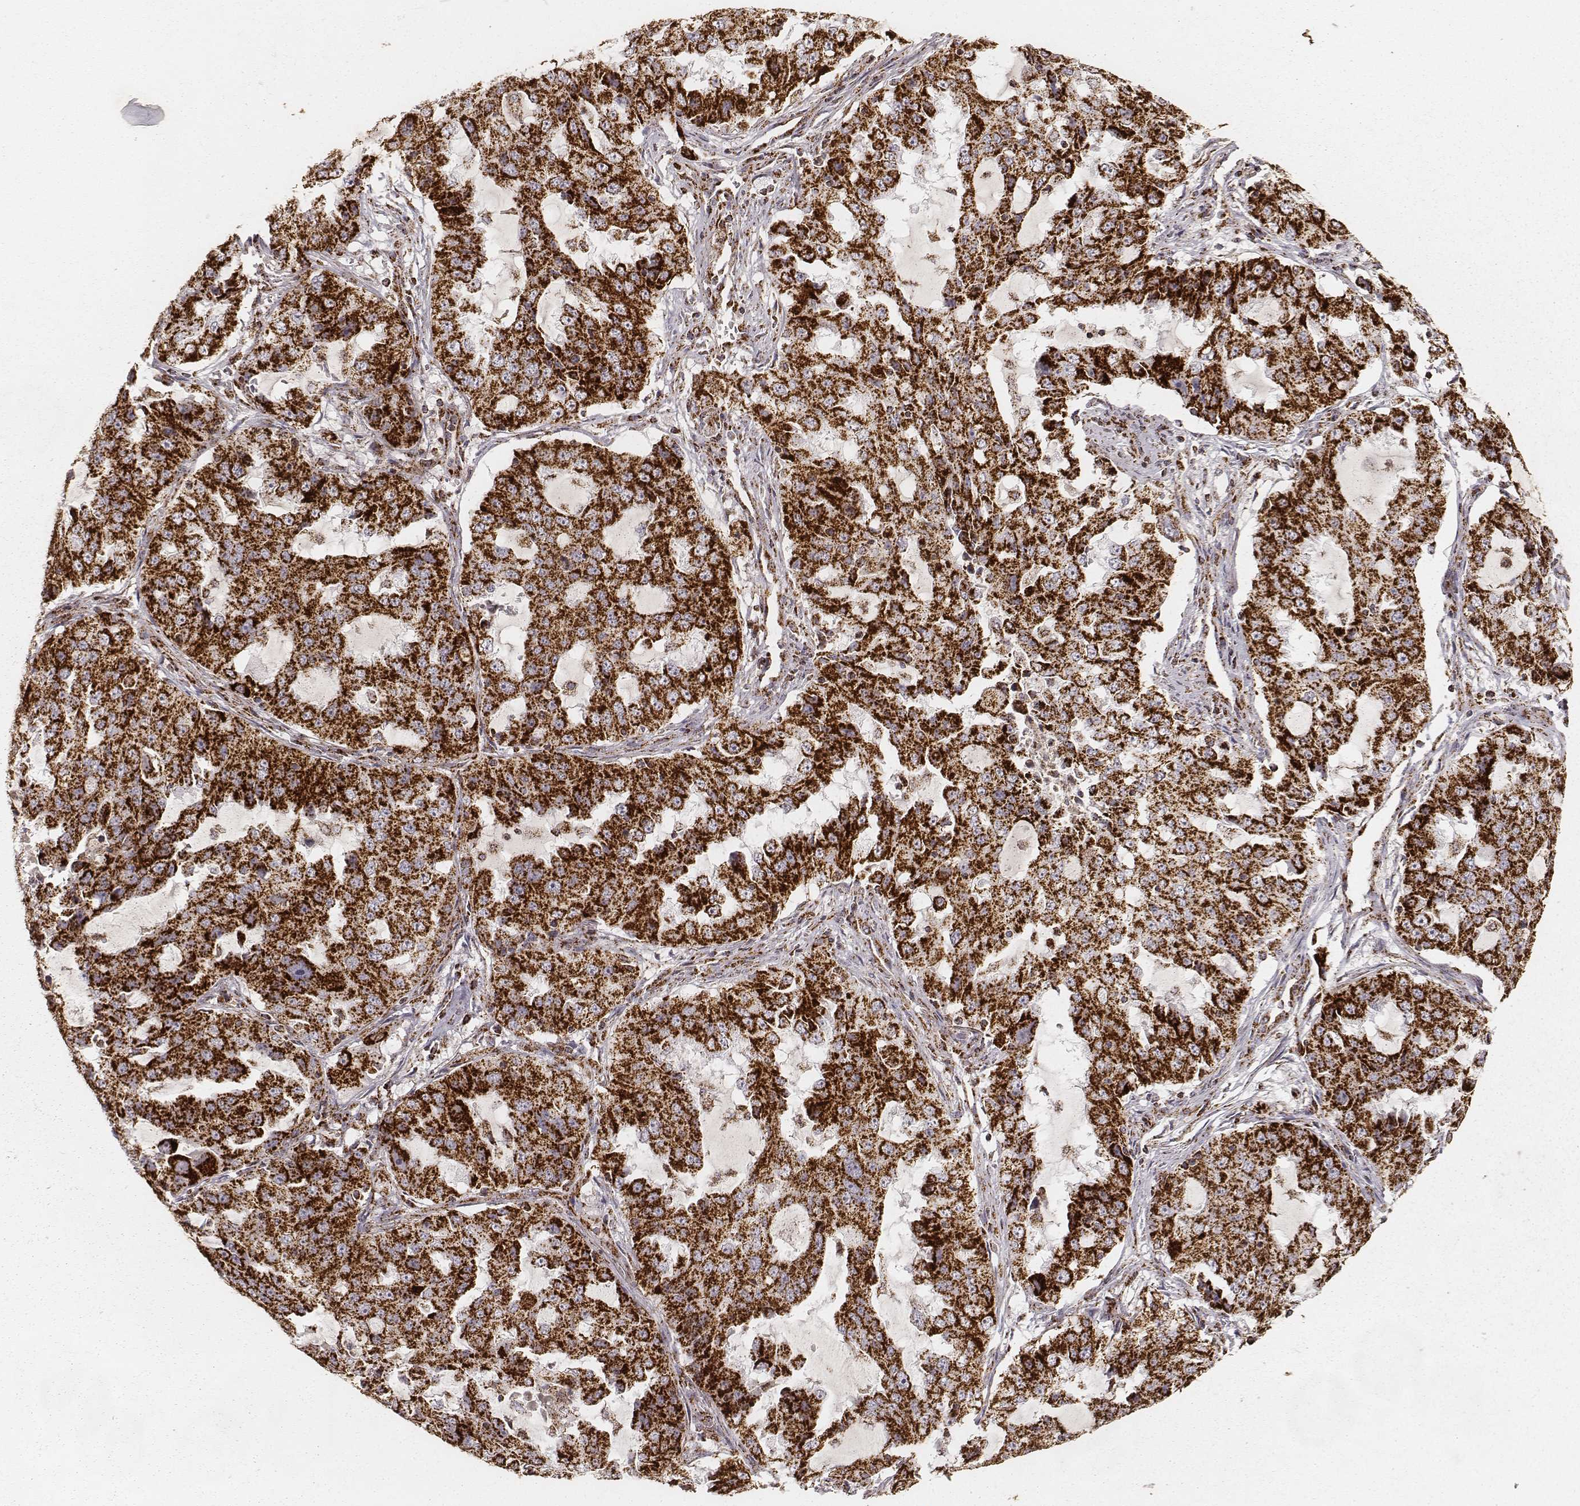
{"staining": {"intensity": "strong", "quantity": ">75%", "location": "cytoplasmic/membranous"}, "tissue": "lung cancer", "cell_type": "Tumor cells", "image_type": "cancer", "snomed": [{"axis": "morphology", "description": "Adenocarcinoma, NOS"}, {"axis": "topography", "description": "Lung"}], "caption": "Protein staining of lung cancer (adenocarcinoma) tissue demonstrates strong cytoplasmic/membranous staining in approximately >75% of tumor cells. Nuclei are stained in blue.", "gene": "CS", "patient": {"sex": "female", "age": 61}}